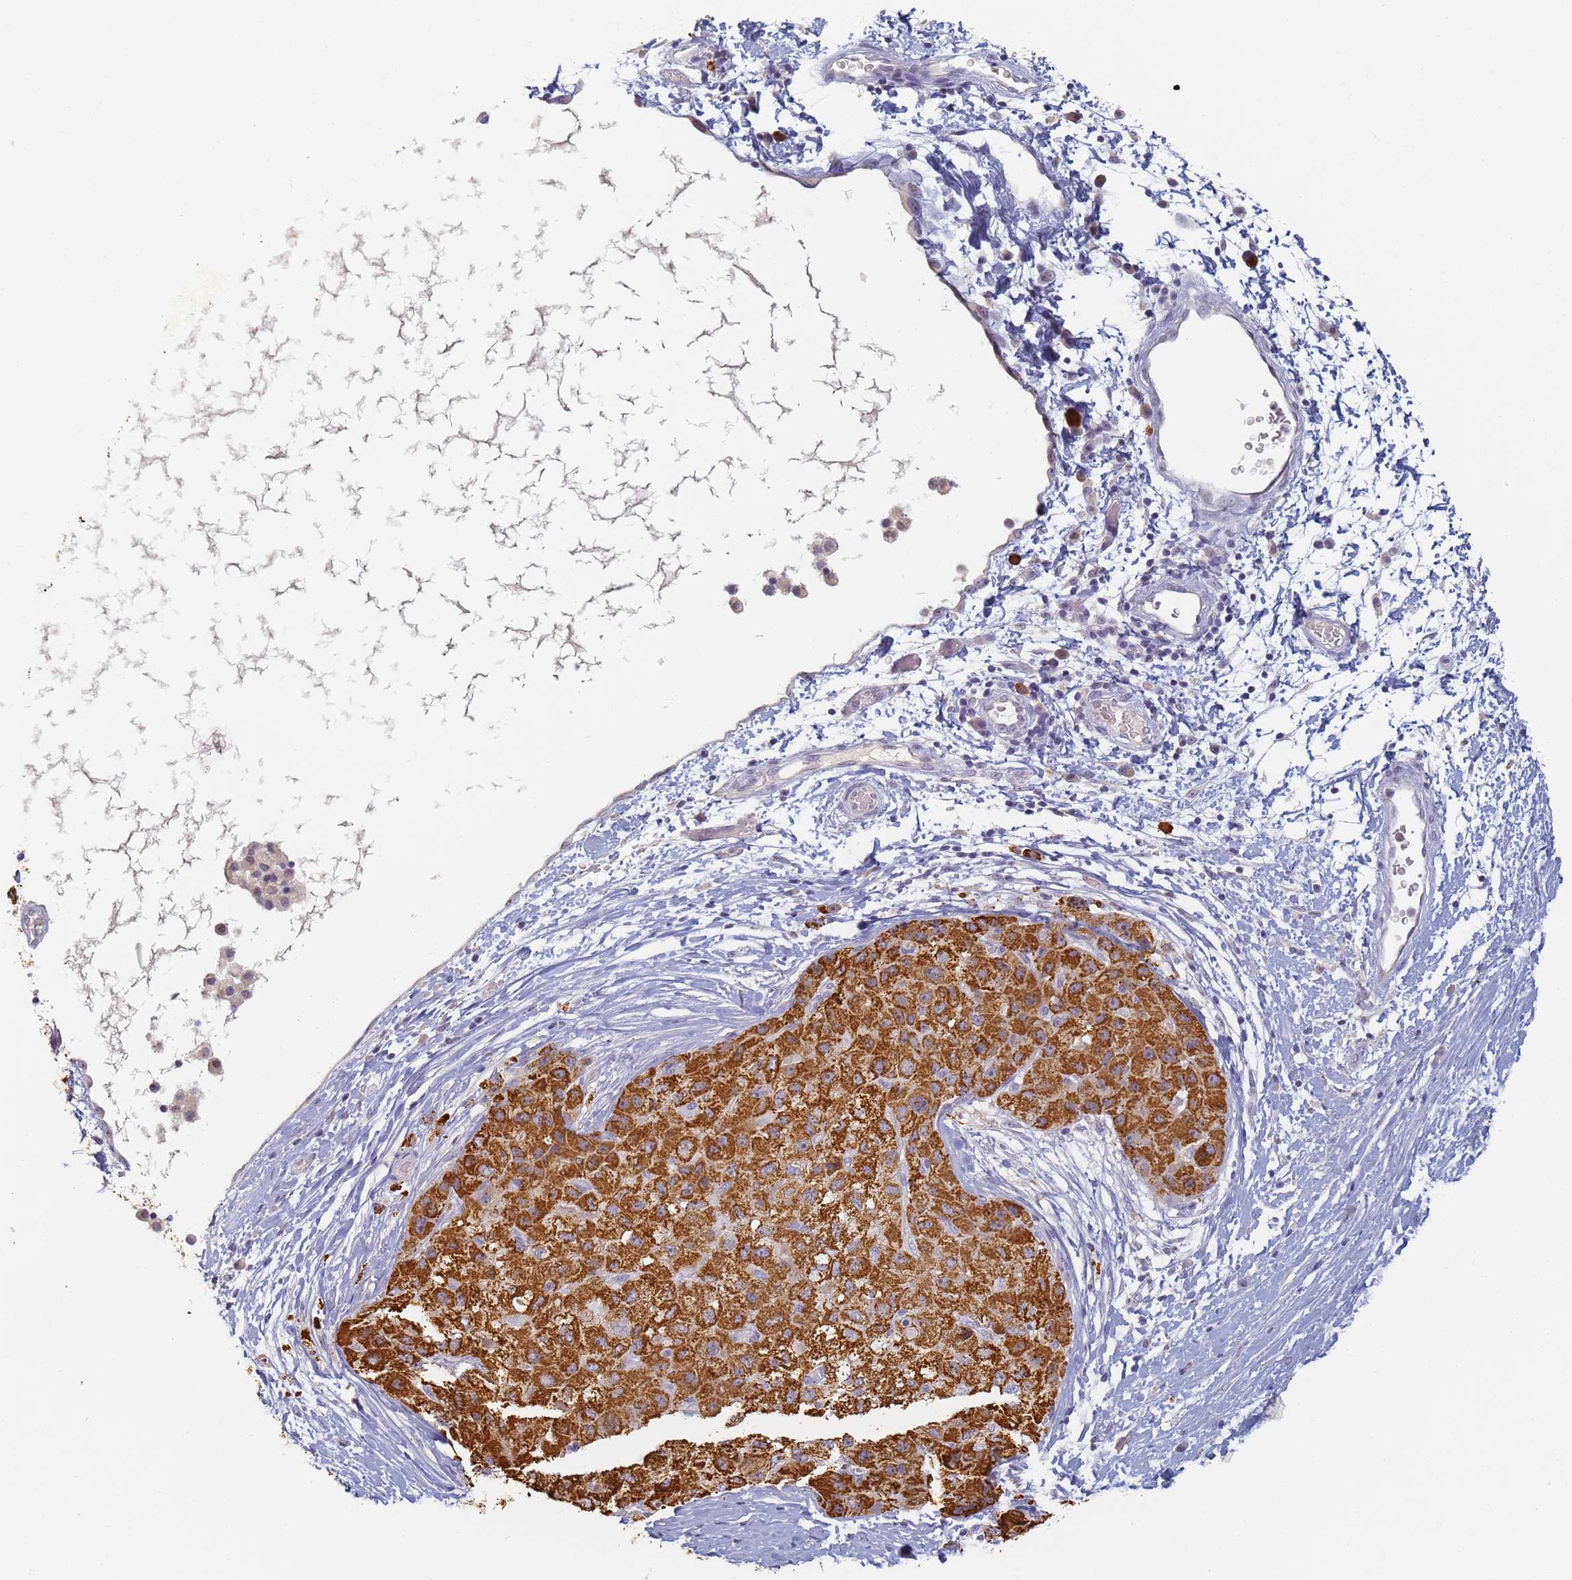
{"staining": {"intensity": "strong", "quantity": ">75%", "location": "cytoplasmic/membranous"}, "tissue": "liver cancer", "cell_type": "Tumor cells", "image_type": "cancer", "snomed": [{"axis": "morphology", "description": "Carcinoma, Hepatocellular, NOS"}, {"axis": "topography", "description": "Liver"}], "caption": "Immunohistochemical staining of human liver hepatocellular carcinoma demonstrates high levels of strong cytoplasmic/membranous protein positivity in about >75% of tumor cells.", "gene": "SLC38A9", "patient": {"sex": "male", "age": 80}}